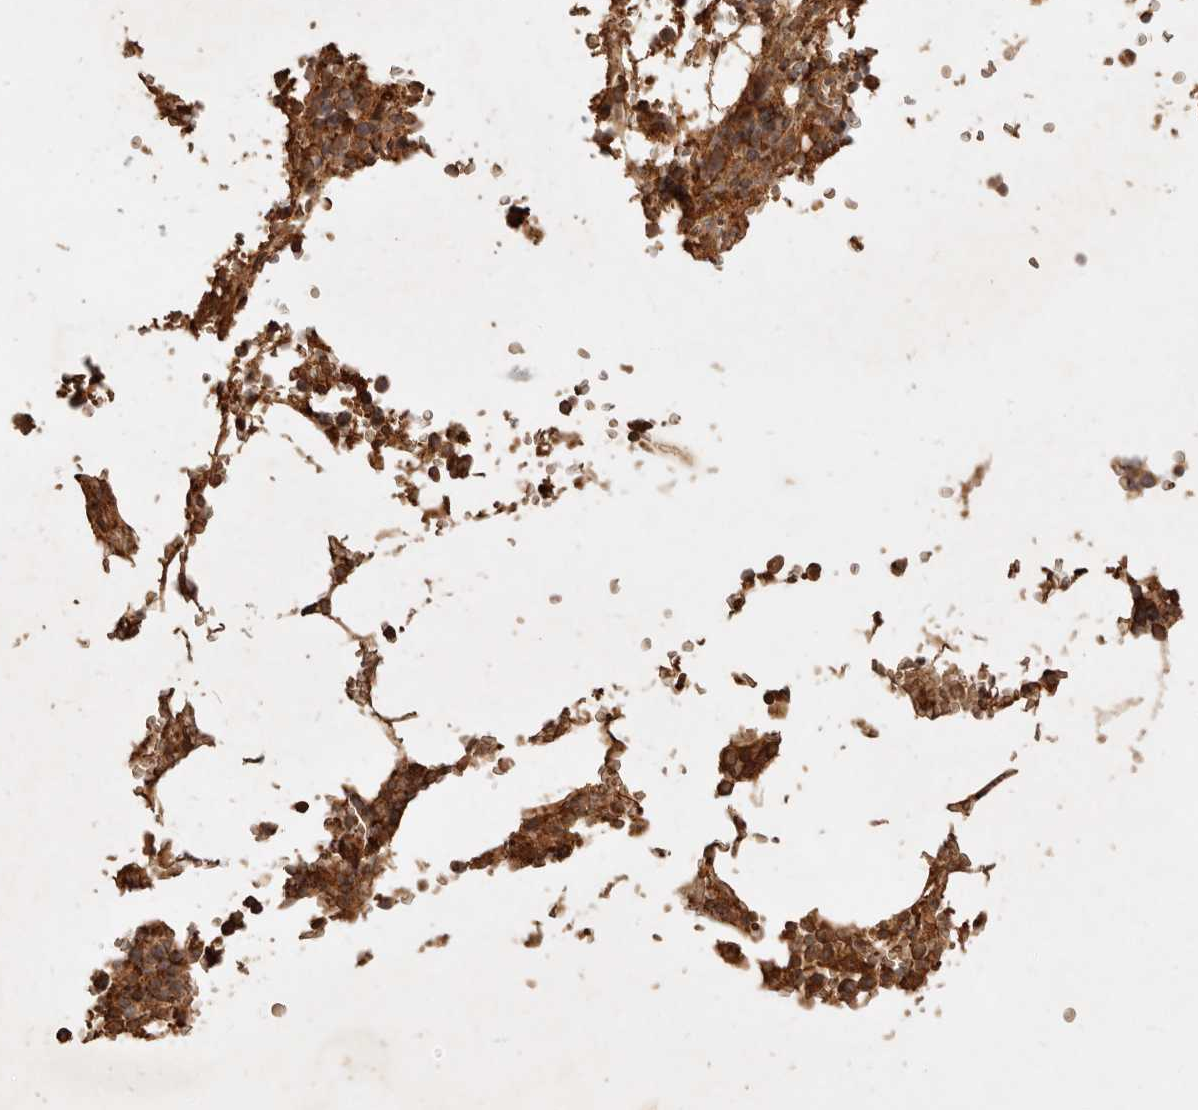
{"staining": {"intensity": "moderate", "quantity": ">75%", "location": "cytoplasmic/membranous"}, "tissue": "bone marrow", "cell_type": "Hematopoietic cells", "image_type": "normal", "snomed": [{"axis": "morphology", "description": "Normal tissue, NOS"}, {"axis": "topography", "description": "Bone marrow"}], "caption": "This histopathology image displays immunohistochemistry (IHC) staining of benign human bone marrow, with medium moderate cytoplasmic/membranous positivity in approximately >75% of hematopoietic cells.", "gene": "FAM180B", "patient": {"sex": "male", "age": 70}}